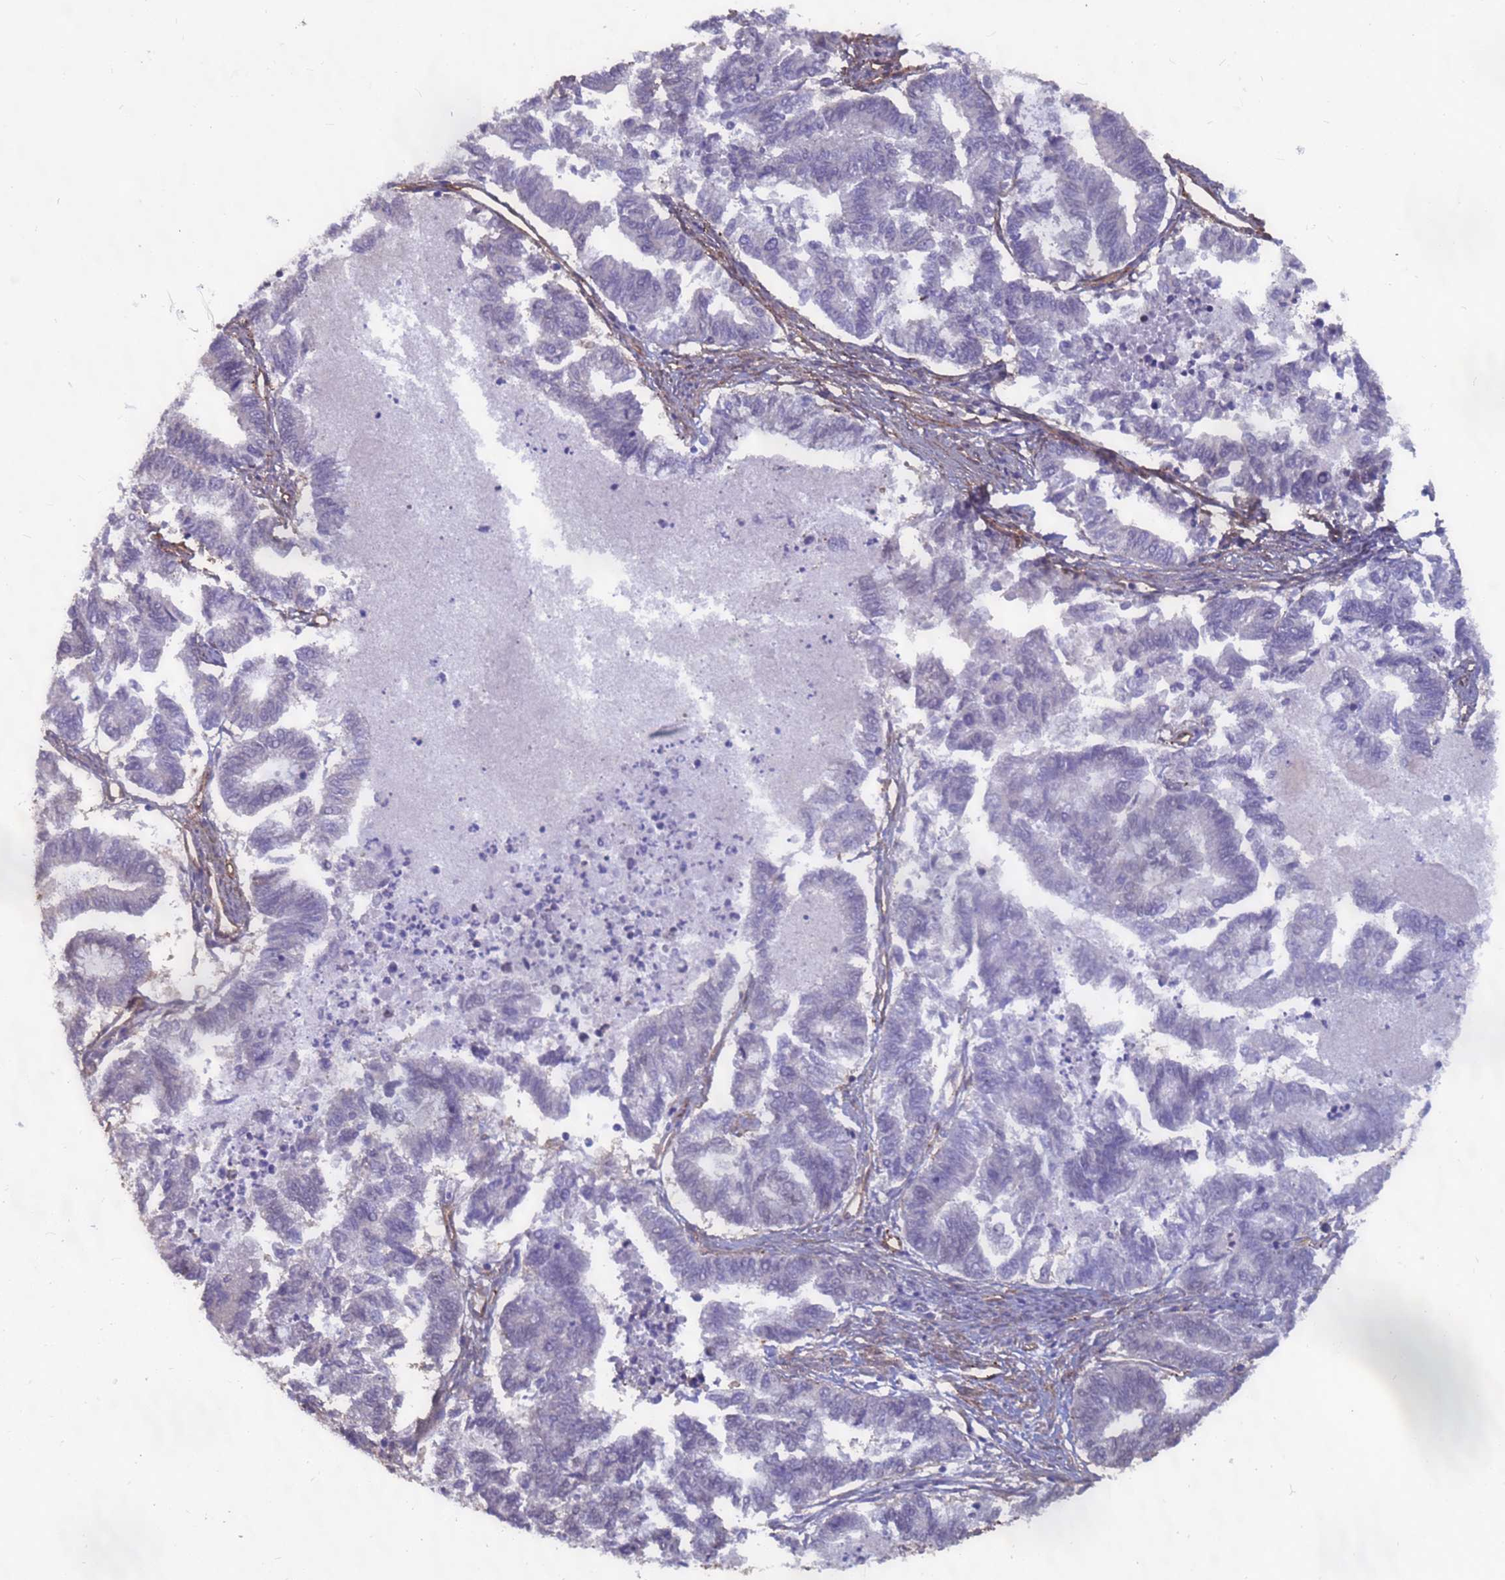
{"staining": {"intensity": "negative", "quantity": "none", "location": "none"}, "tissue": "endometrial cancer", "cell_type": "Tumor cells", "image_type": "cancer", "snomed": [{"axis": "morphology", "description": "Adenocarcinoma, NOS"}, {"axis": "topography", "description": "Endometrium"}], "caption": "IHC of adenocarcinoma (endometrial) exhibits no expression in tumor cells. (DAB (3,3'-diaminobenzidine) immunohistochemistry (IHC) with hematoxylin counter stain).", "gene": "EHD2", "patient": {"sex": "female", "age": 79}}